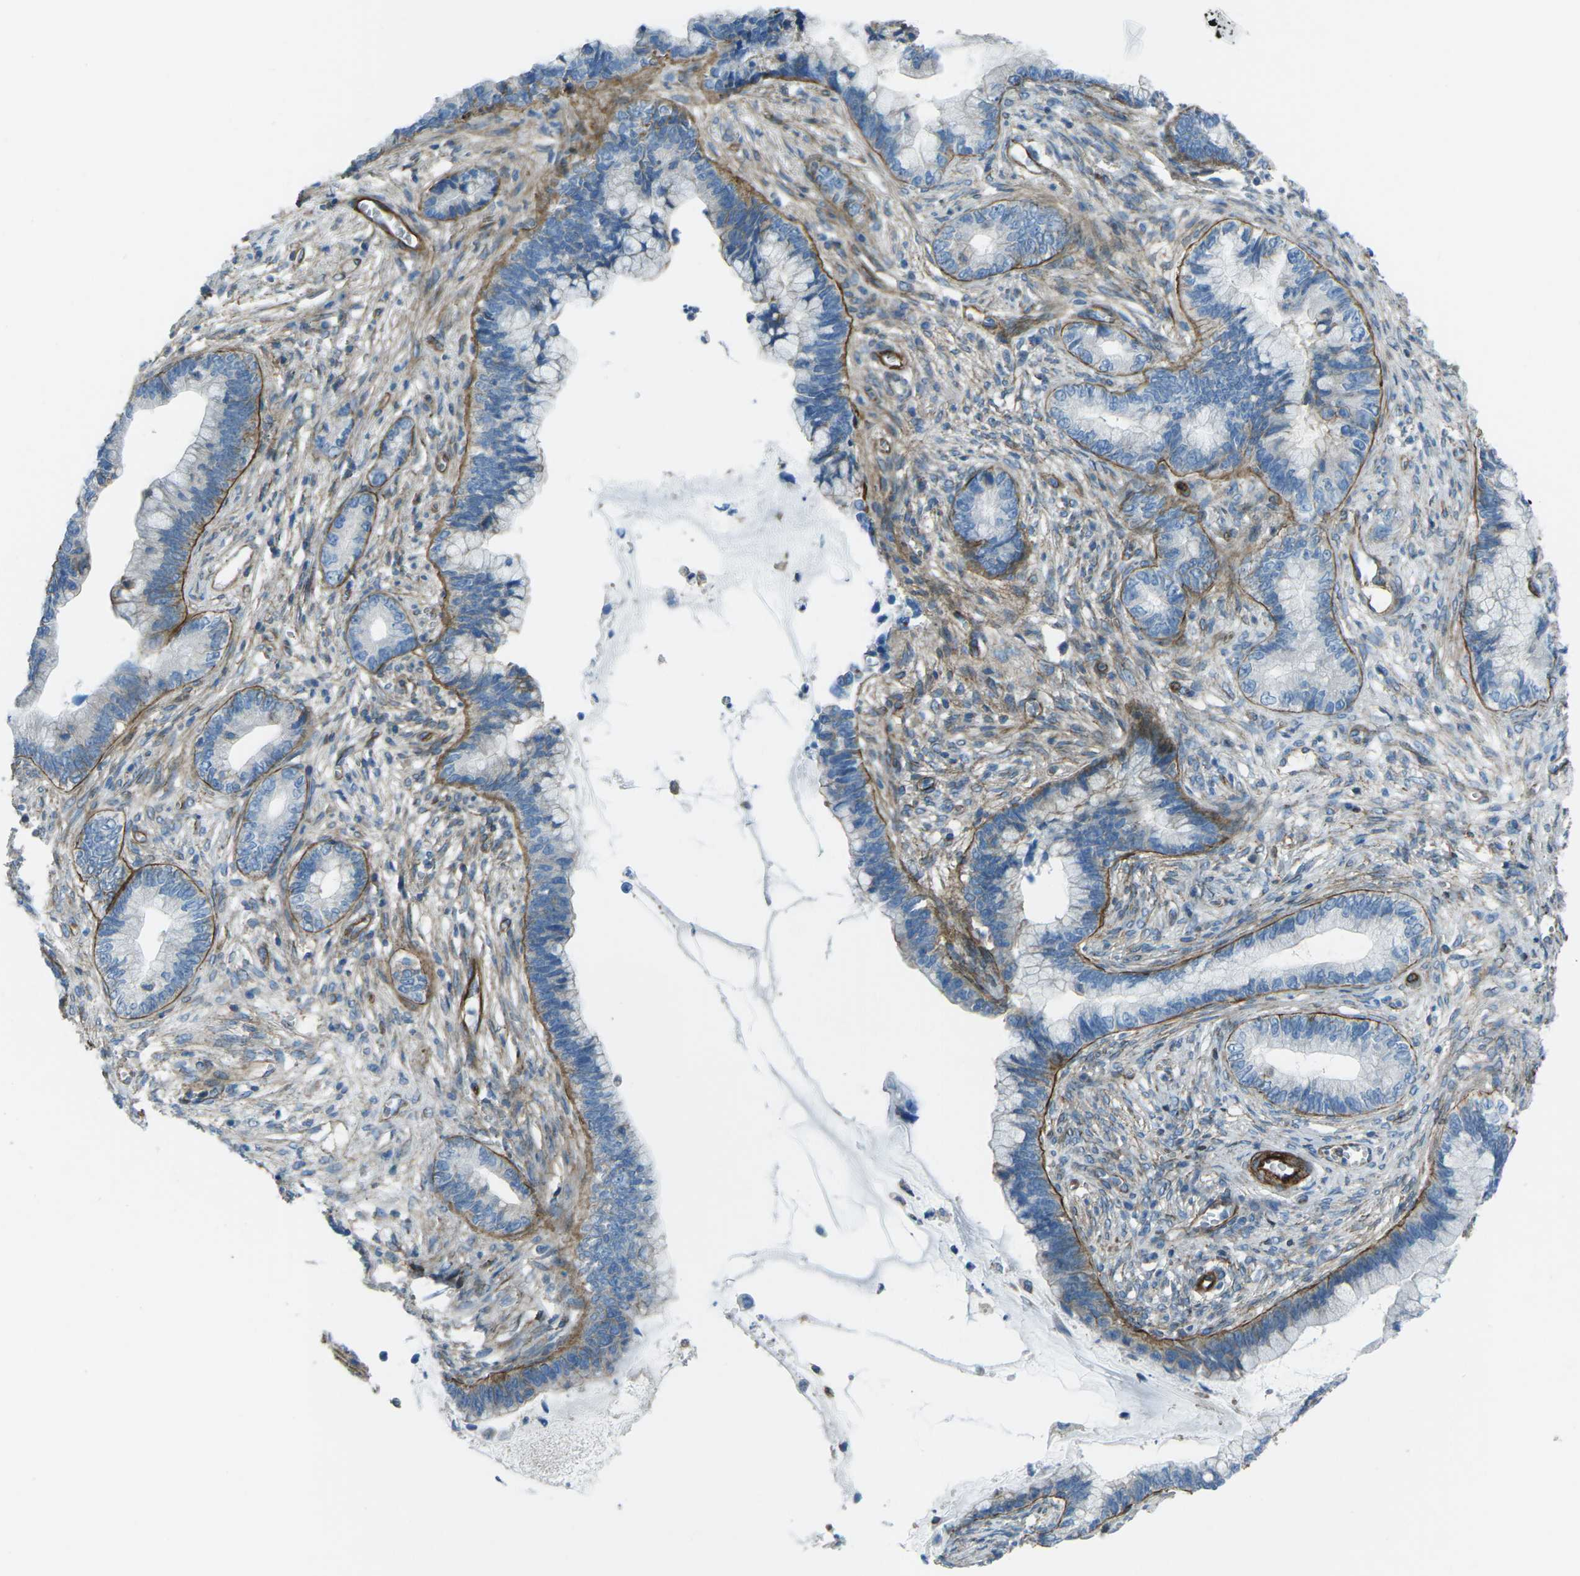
{"staining": {"intensity": "negative", "quantity": "none", "location": "none"}, "tissue": "cervical cancer", "cell_type": "Tumor cells", "image_type": "cancer", "snomed": [{"axis": "morphology", "description": "Adenocarcinoma, NOS"}, {"axis": "topography", "description": "Cervix"}], "caption": "Immunohistochemistry histopathology image of adenocarcinoma (cervical) stained for a protein (brown), which demonstrates no staining in tumor cells. (DAB (3,3'-diaminobenzidine) immunohistochemistry (IHC) with hematoxylin counter stain).", "gene": "UTRN", "patient": {"sex": "female", "age": 44}}